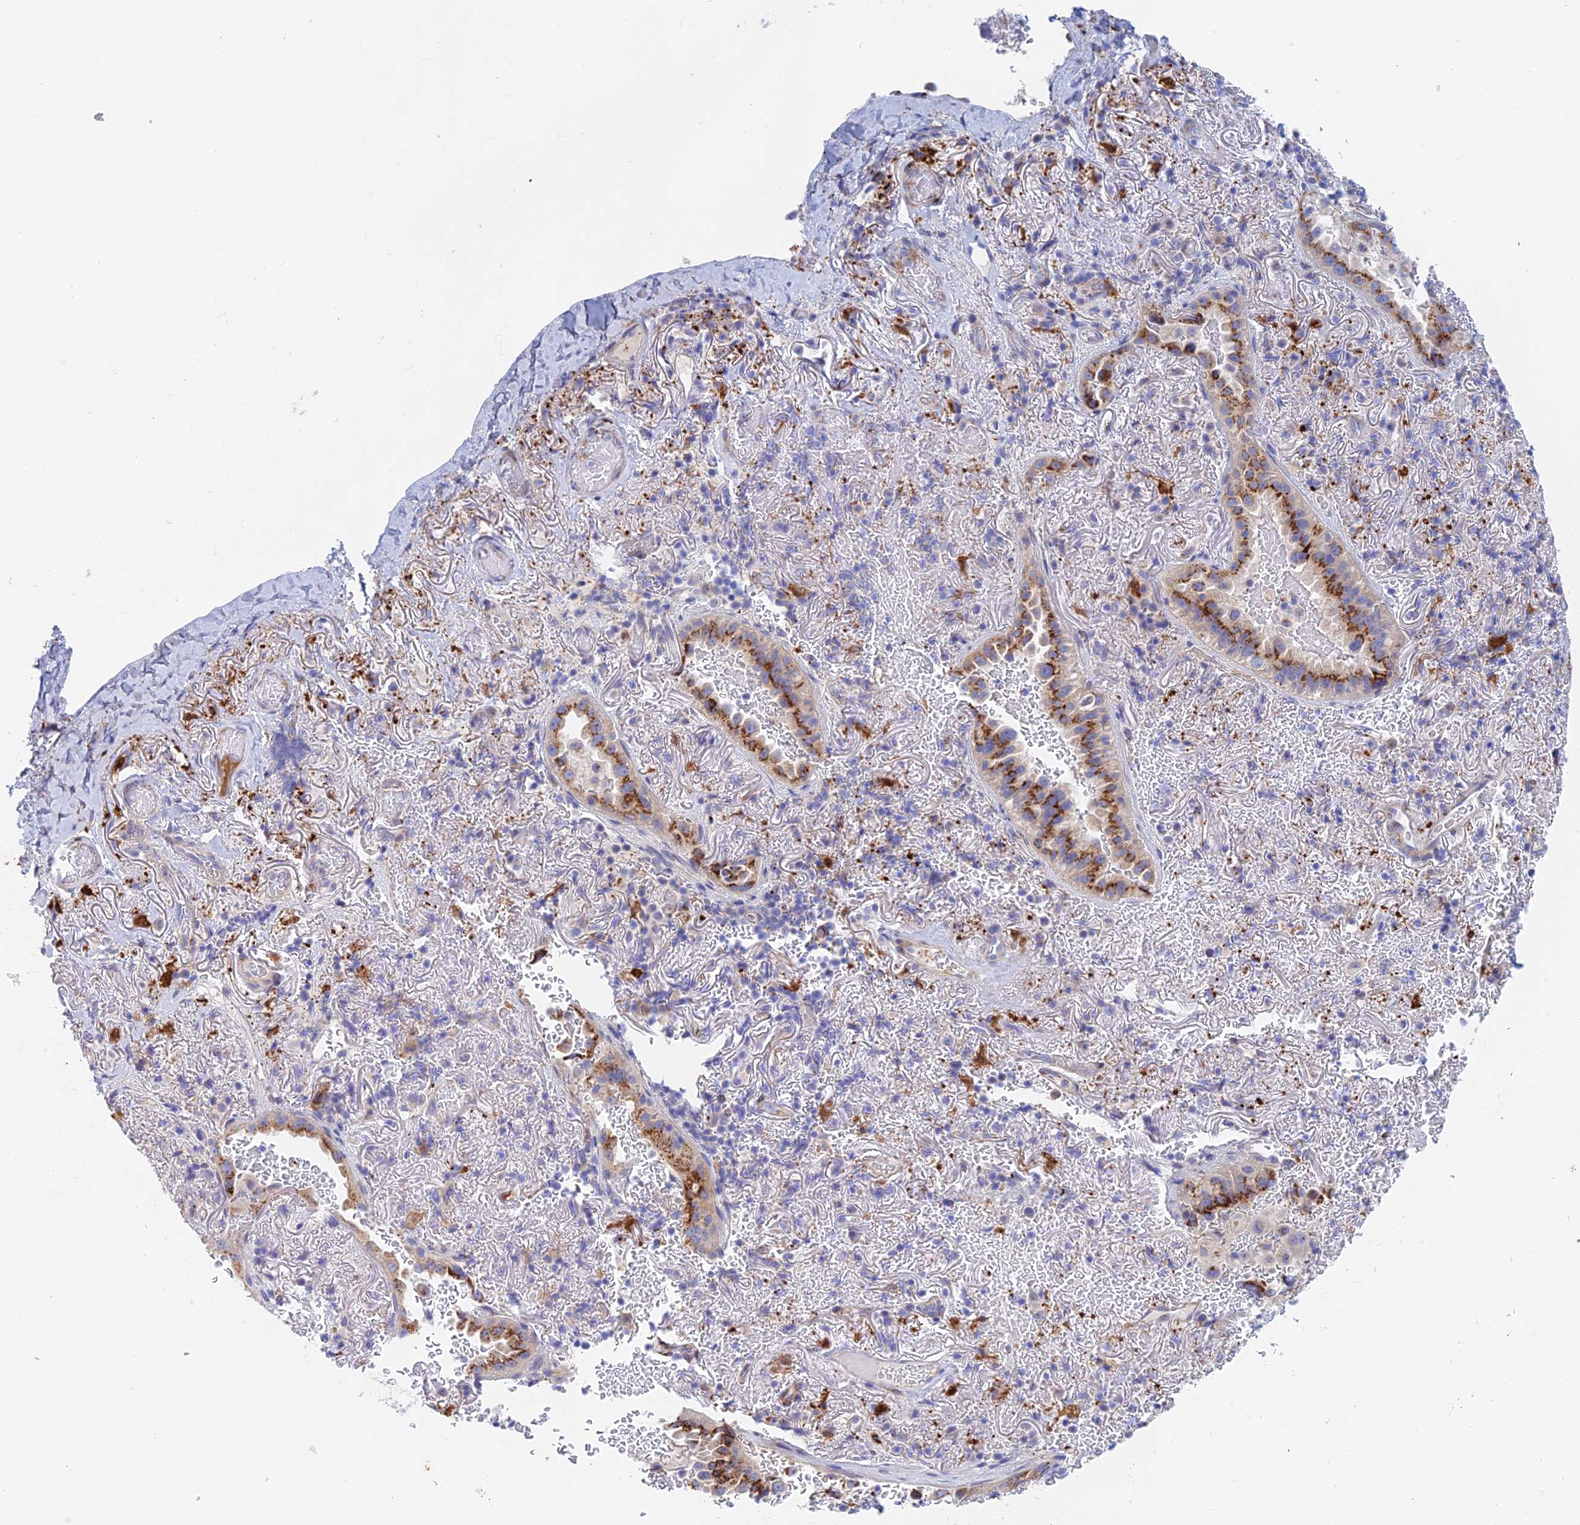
{"staining": {"intensity": "strong", "quantity": ">75%", "location": "cytoplasmic/membranous"}, "tissue": "lung cancer", "cell_type": "Tumor cells", "image_type": "cancer", "snomed": [{"axis": "morphology", "description": "Adenocarcinoma, NOS"}, {"axis": "topography", "description": "Lung"}], "caption": "A micrograph showing strong cytoplasmic/membranous staining in approximately >75% of tumor cells in lung cancer (adenocarcinoma), as visualized by brown immunohistochemical staining.", "gene": "SLC24A3", "patient": {"sex": "female", "age": 69}}